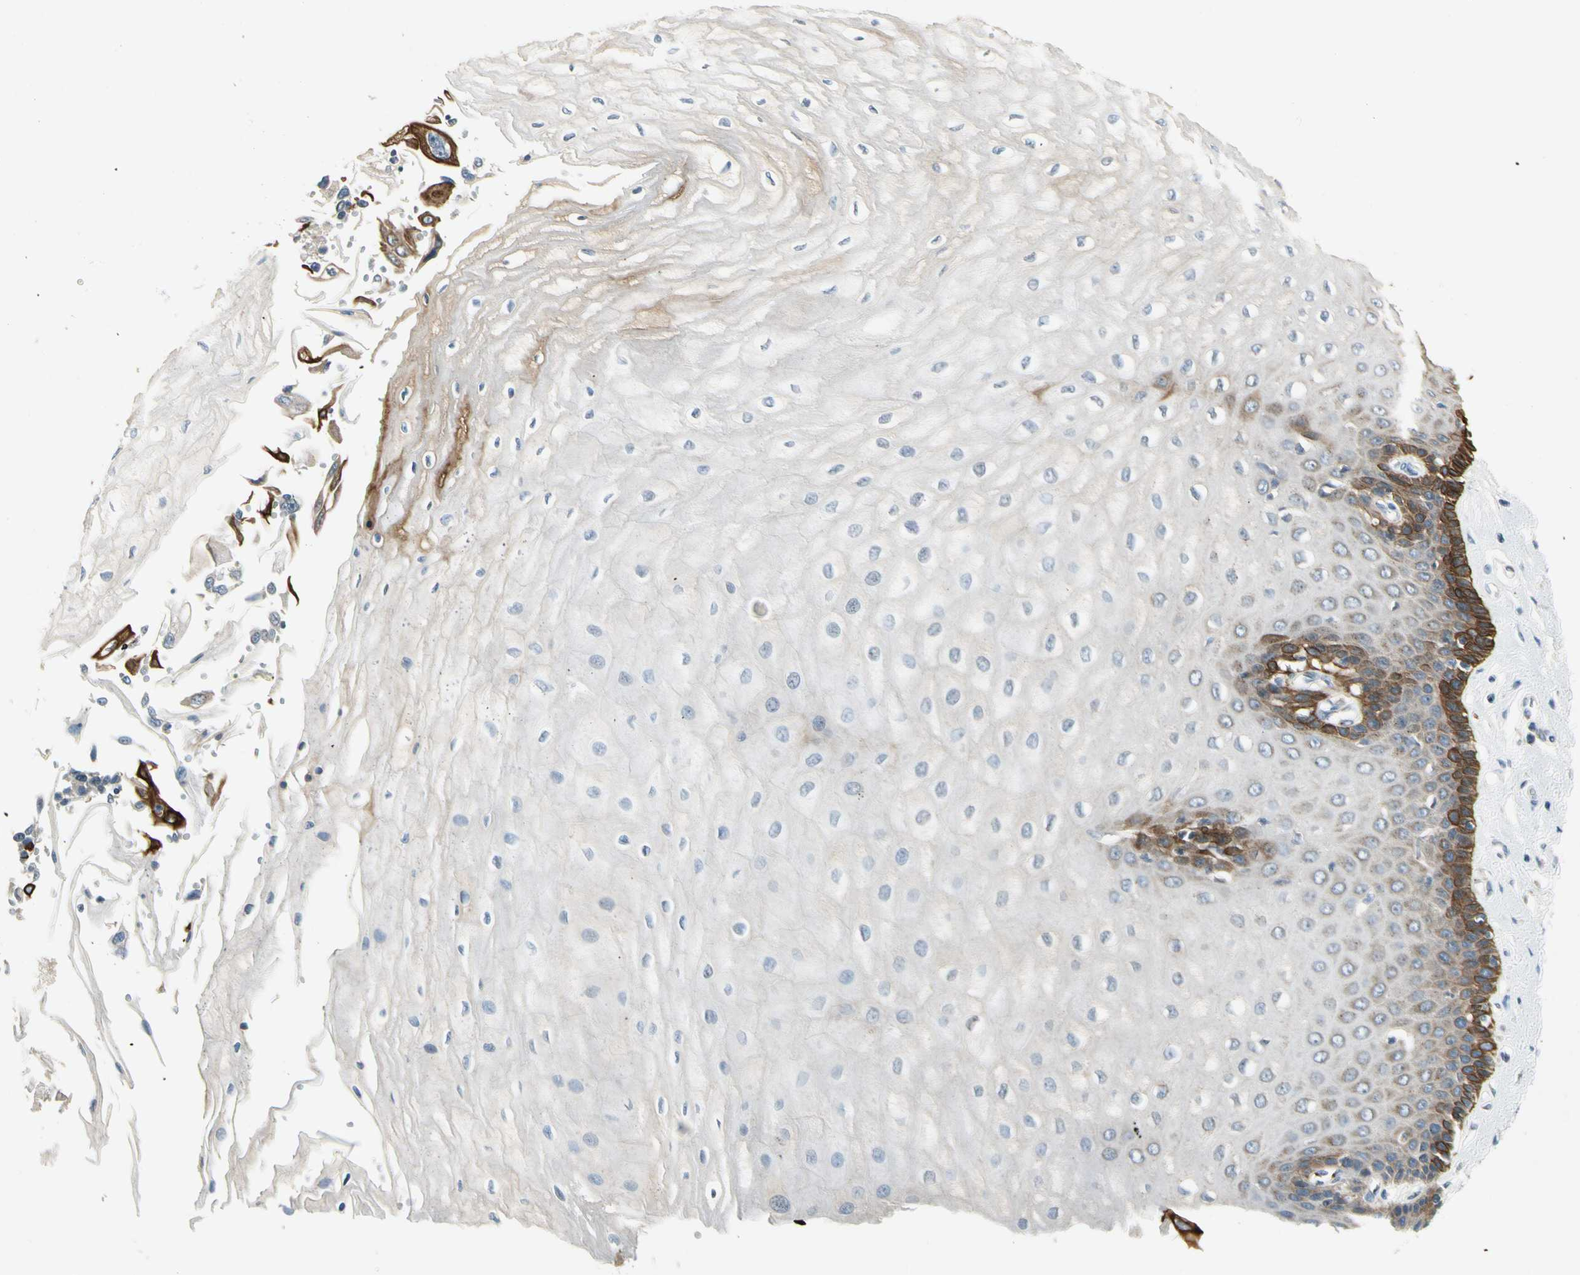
{"staining": {"intensity": "strong", "quantity": "<25%", "location": "cytoplasmic/membranous"}, "tissue": "esophagus", "cell_type": "Squamous epithelial cells", "image_type": "normal", "snomed": [{"axis": "morphology", "description": "Normal tissue, NOS"}, {"axis": "topography", "description": "Esophagus"}], "caption": "Protein expression analysis of benign human esophagus reveals strong cytoplasmic/membranous positivity in approximately <25% of squamous epithelial cells.", "gene": "MANSC1", "patient": {"sex": "male", "age": 65}}